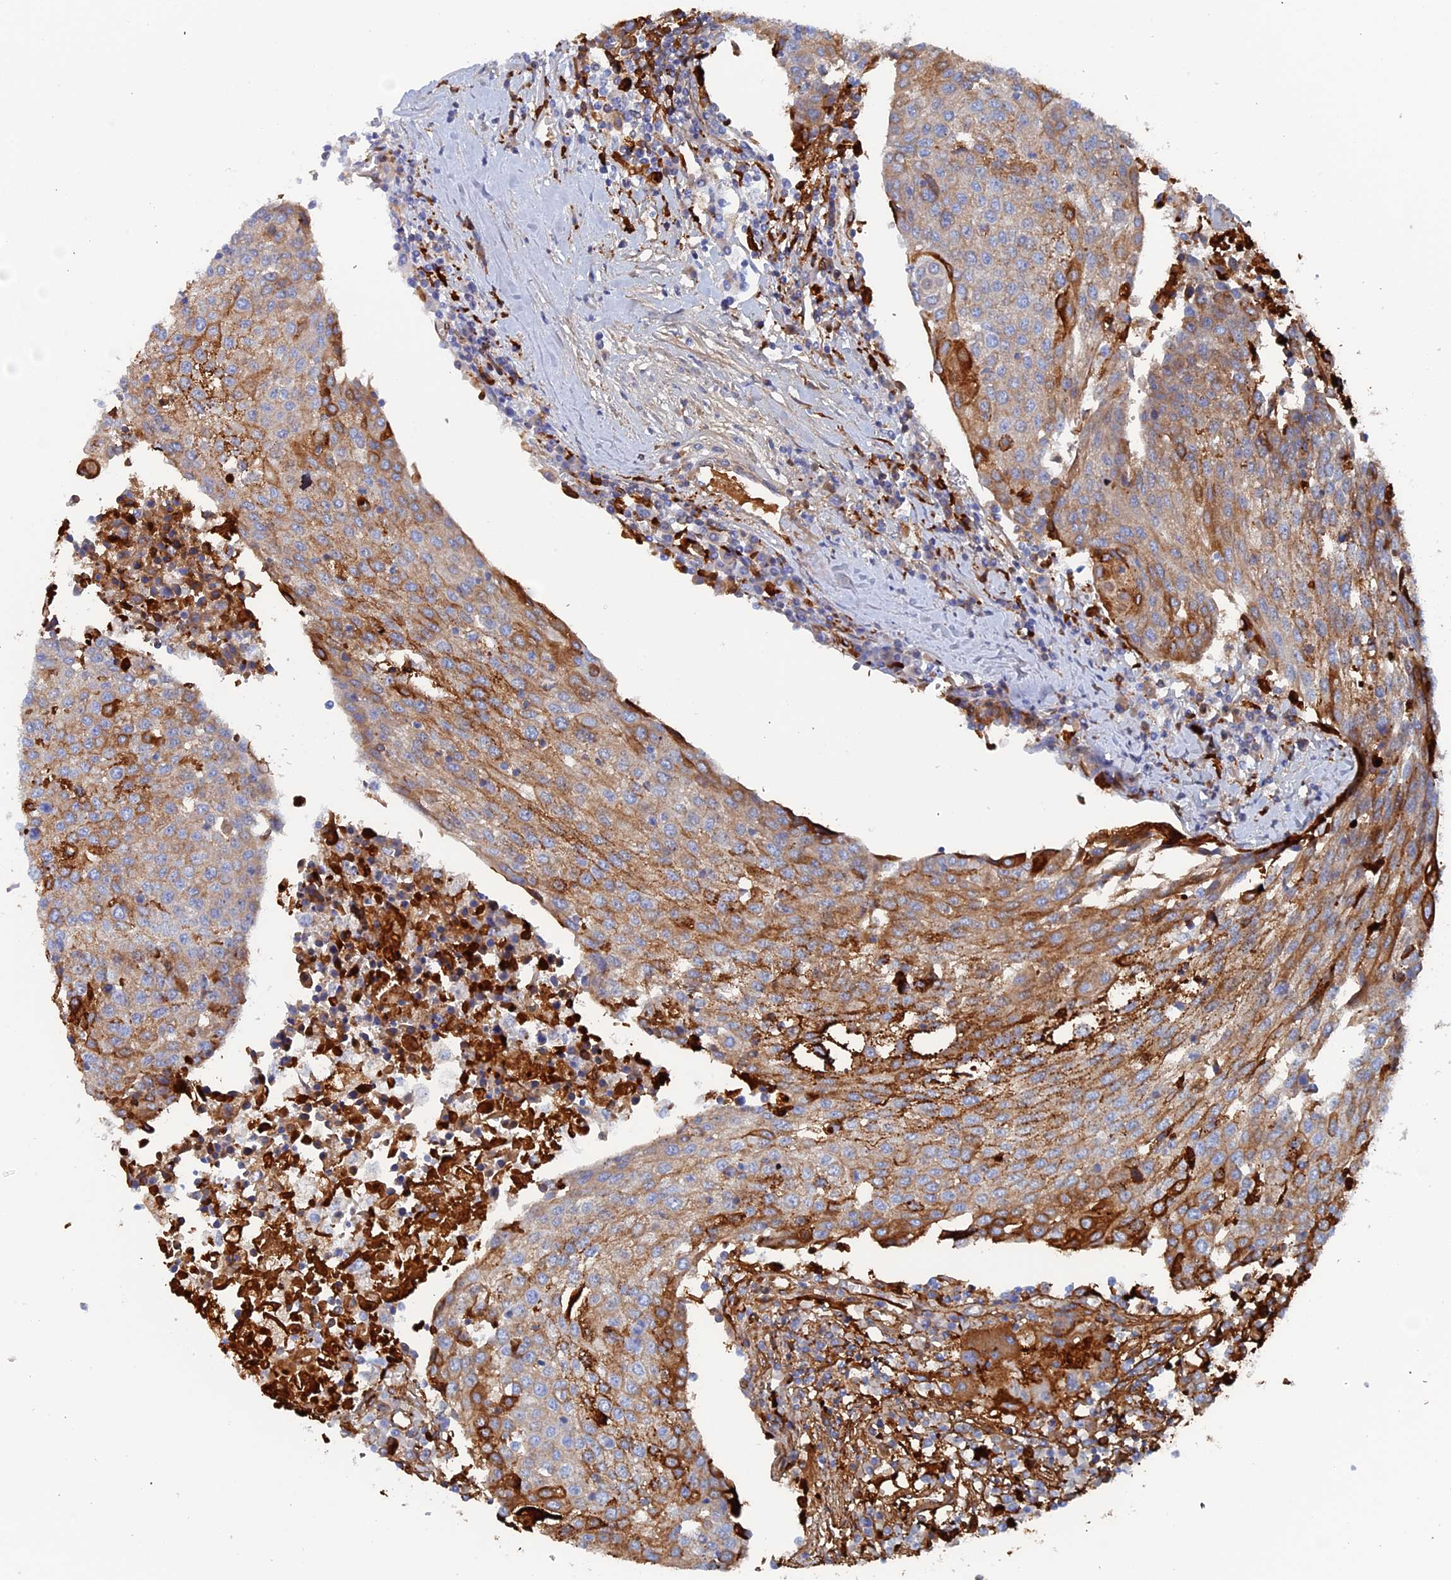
{"staining": {"intensity": "moderate", "quantity": ">75%", "location": "cytoplasmic/membranous"}, "tissue": "urothelial cancer", "cell_type": "Tumor cells", "image_type": "cancer", "snomed": [{"axis": "morphology", "description": "Urothelial carcinoma, High grade"}, {"axis": "topography", "description": "Urinary bladder"}], "caption": "Immunohistochemistry of human high-grade urothelial carcinoma displays medium levels of moderate cytoplasmic/membranous expression in approximately >75% of tumor cells.", "gene": "COG7", "patient": {"sex": "female", "age": 85}}